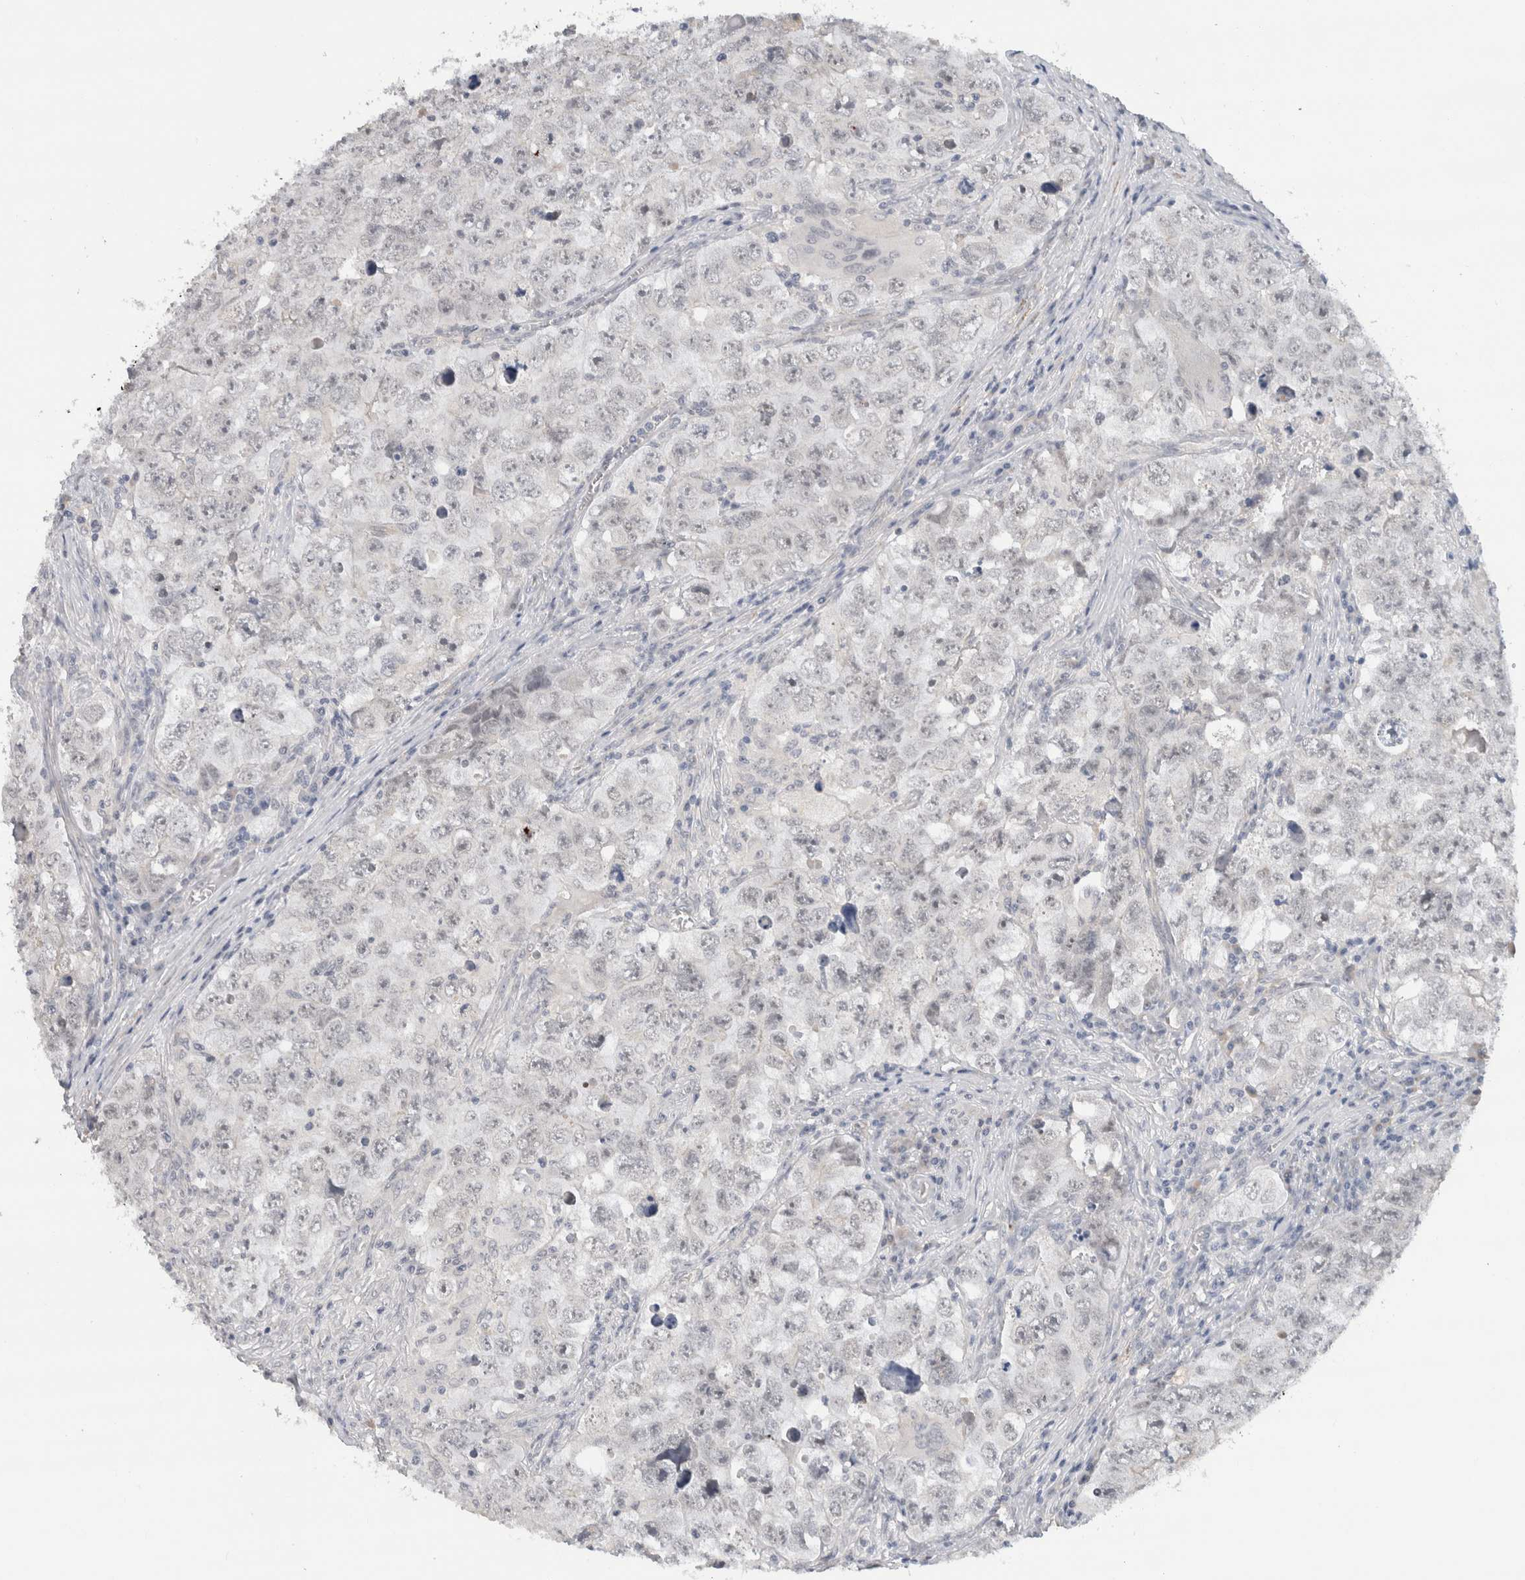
{"staining": {"intensity": "negative", "quantity": "none", "location": "none"}, "tissue": "testis cancer", "cell_type": "Tumor cells", "image_type": "cancer", "snomed": [{"axis": "morphology", "description": "Seminoma, NOS"}, {"axis": "morphology", "description": "Carcinoma, Embryonal, NOS"}, {"axis": "topography", "description": "Testis"}], "caption": "A high-resolution histopathology image shows IHC staining of testis cancer (embryonal carcinoma), which displays no significant expression in tumor cells.", "gene": "HCN3", "patient": {"sex": "male", "age": 43}}